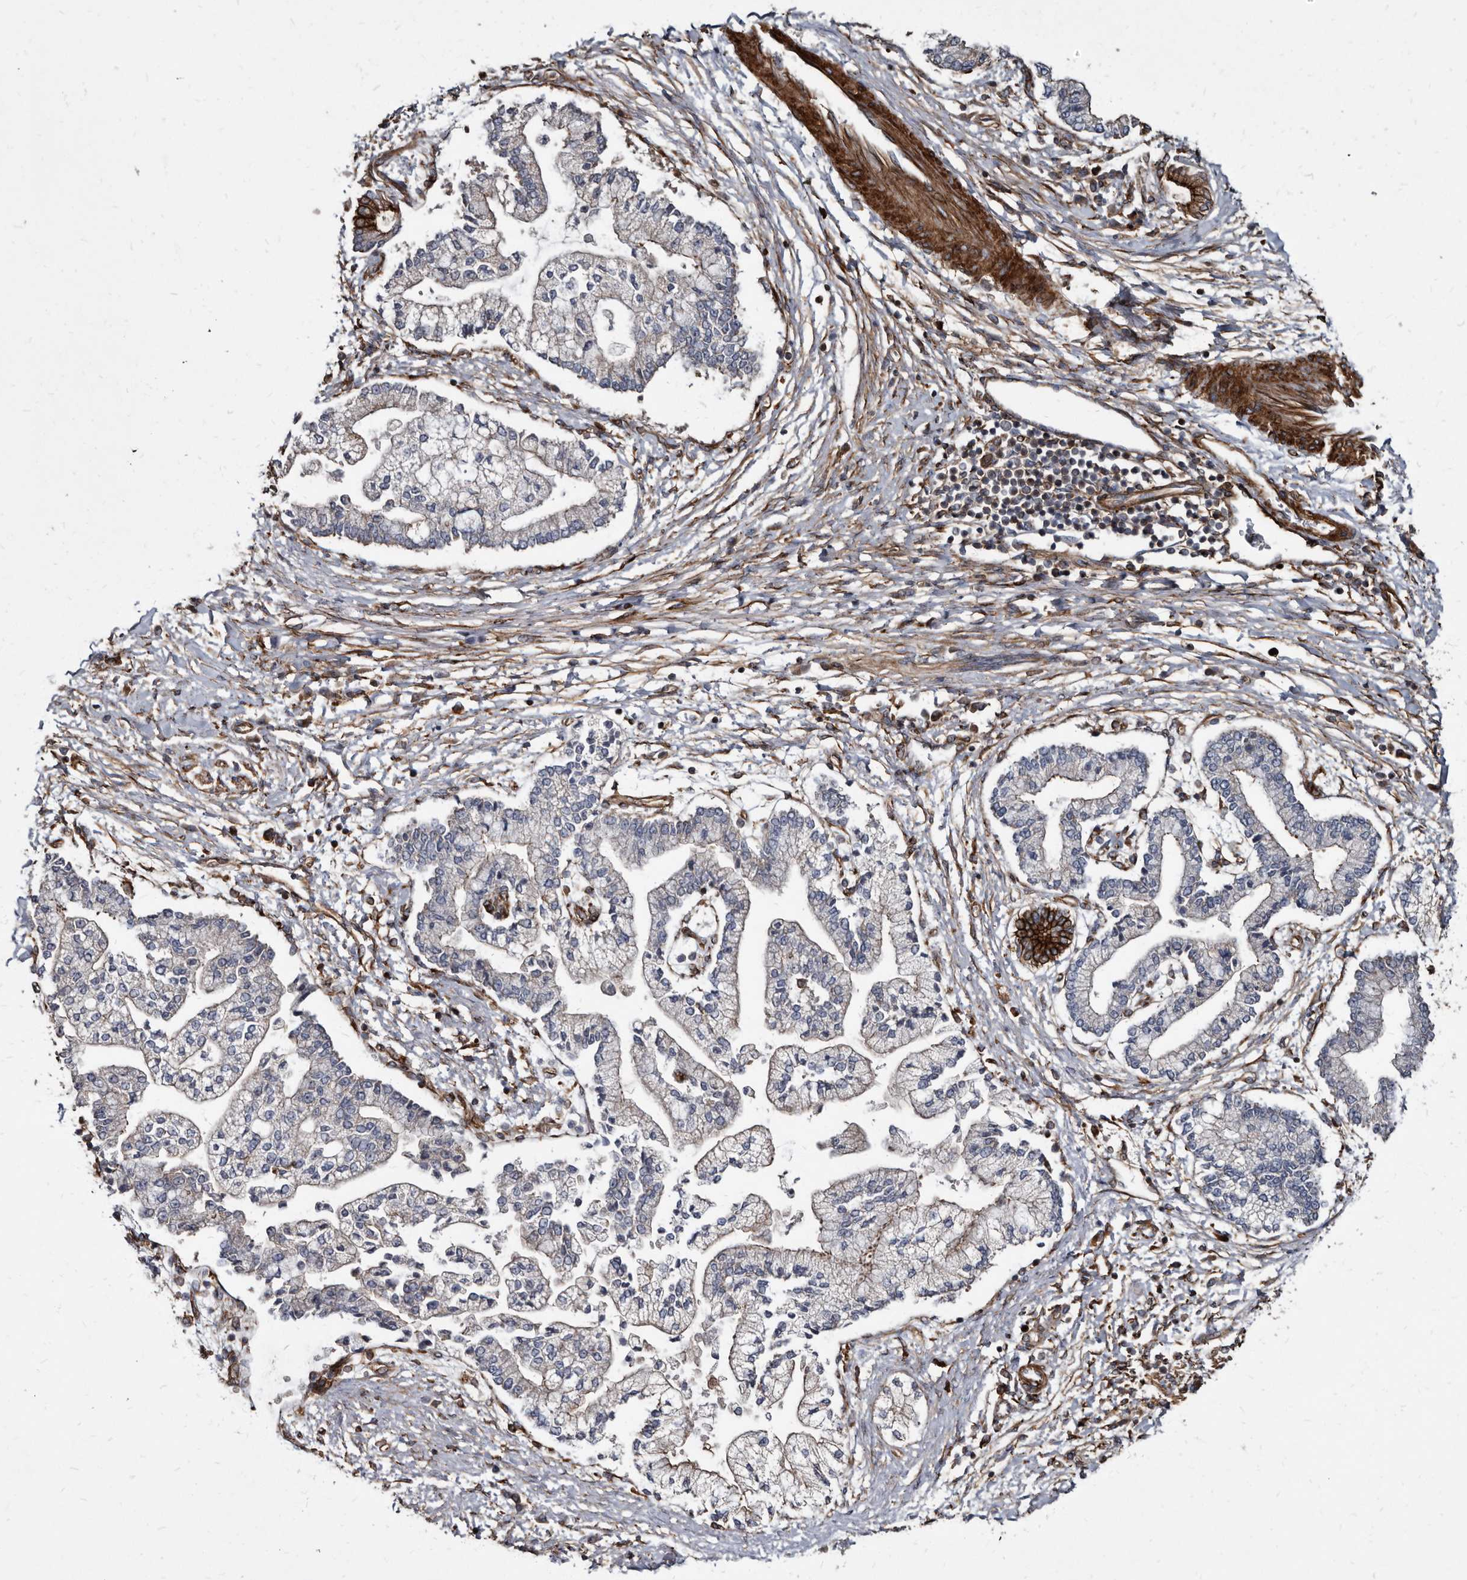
{"staining": {"intensity": "strong", "quantity": "<25%", "location": "cytoplasmic/membranous"}, "tissue": "liver cancer", "cell_type": "Tumor cells", "image_type": "cancer", "snomed": [{"axis": "morphology", "description": "Cholangiocarcinoma"}, {"axis": "topography", "description": "Liver"}], "caption": "Immunohistochemical staining of cholangiocarcinoma (liver) demonstrates medium levels of strong cytoplasmic/membranous protein staining in about <25% of tumor cells.", "gene": "KCTD20", "patient": {"sex": "male", "age": 50}}